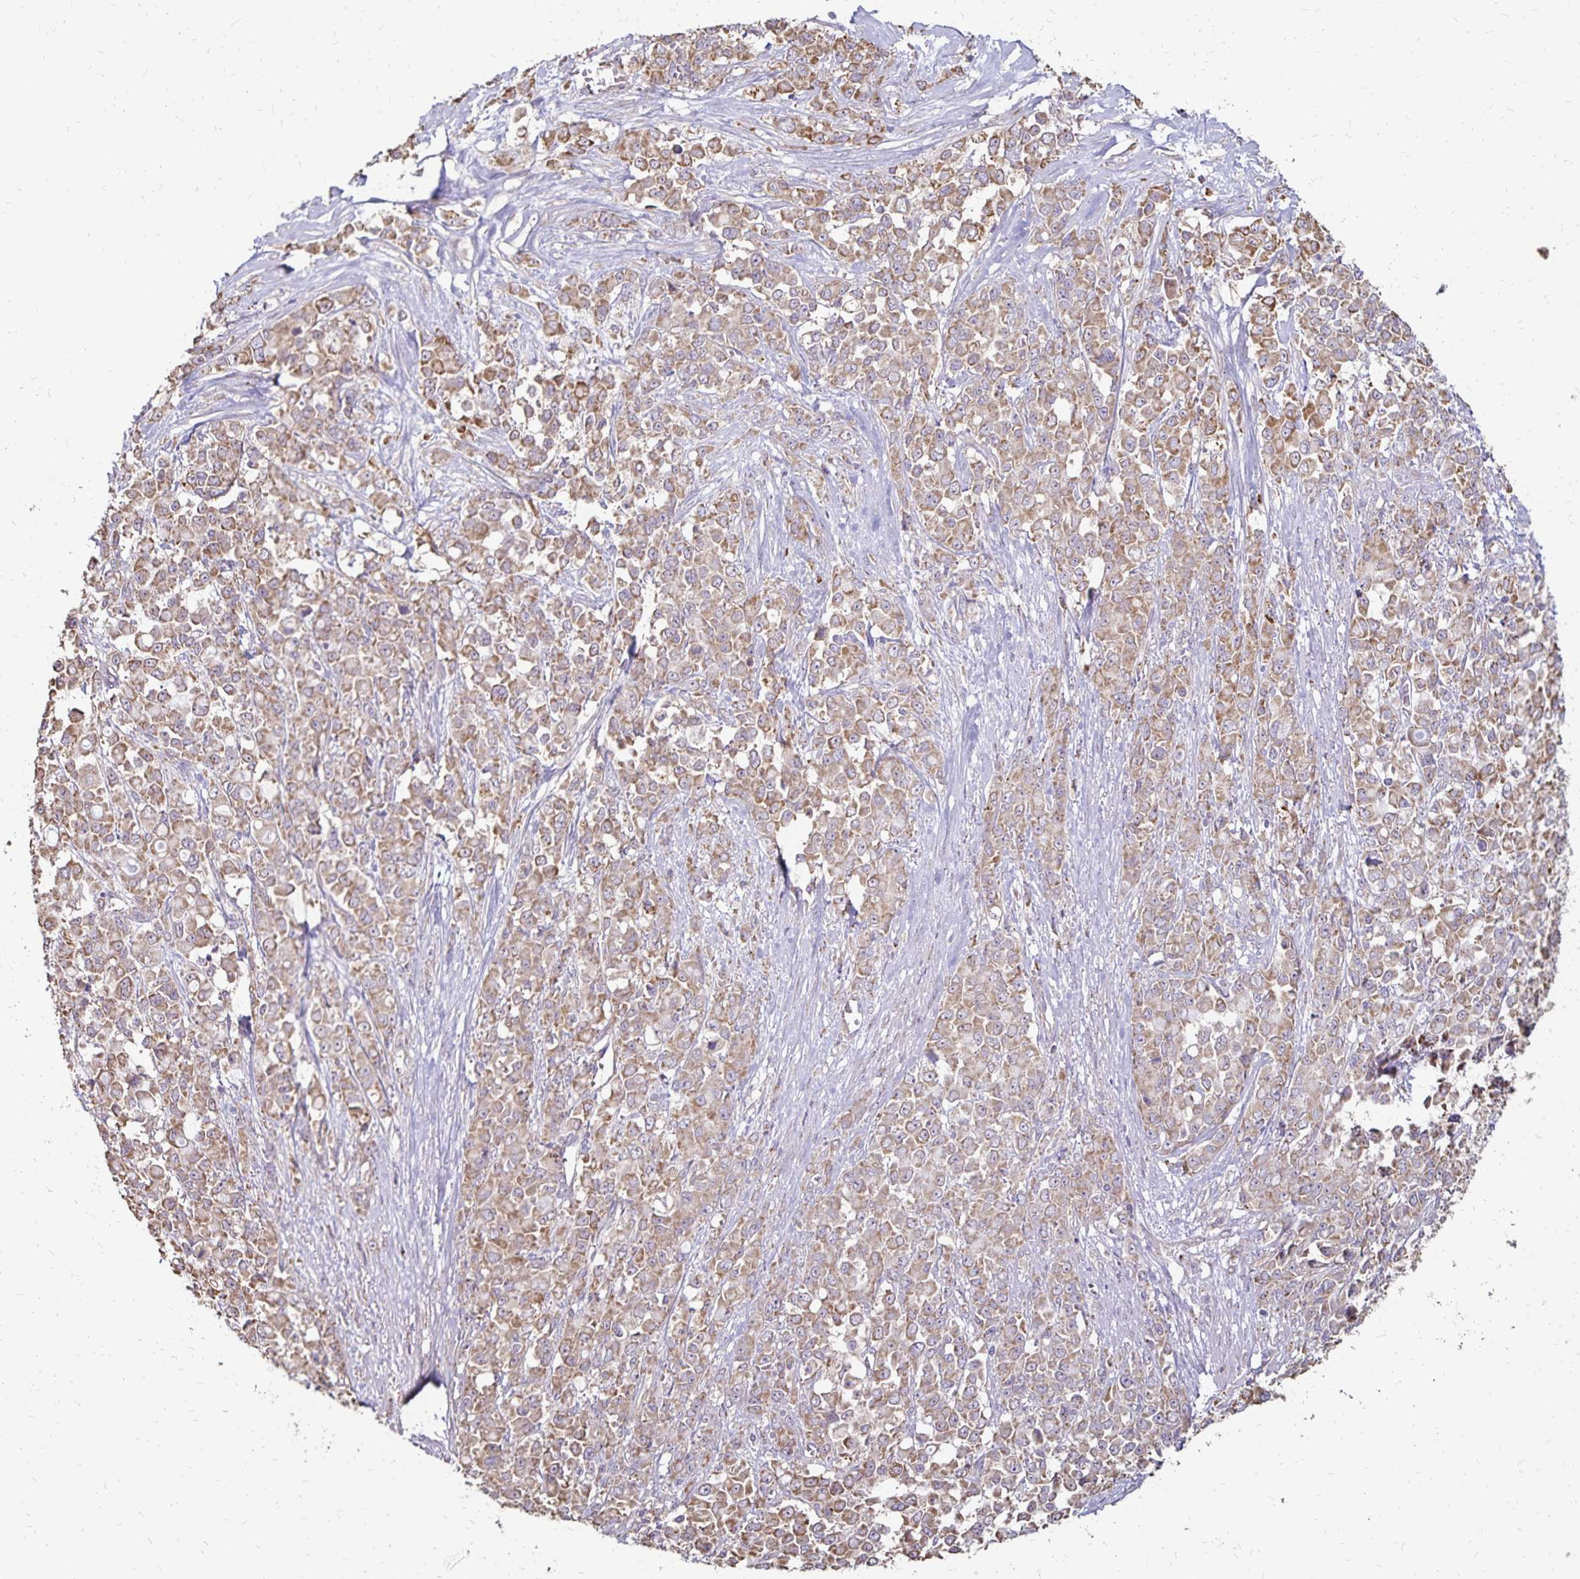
{"staining": {"intensity": "moderate", "quantity": ">75%", "location": "cytoplasmic/membranous"}, "tissue": "stomach cancer", "cell_type": "Tumor cells", "image_type": "cancer", "snomed": [{"axis": "morphology", "description": "Adenocarcinoma, NOS"}, {"axis": "topography", "description": "Stomach"}], "caption": "Immunohistochemical staining of stomach adenocarcinoma demonstrates moderate cytoplasmic/membranous protein expression in approximately >75% of tumor cells.", "gene": "EMC10", "patient": {"sex": "female", "age": 76}}